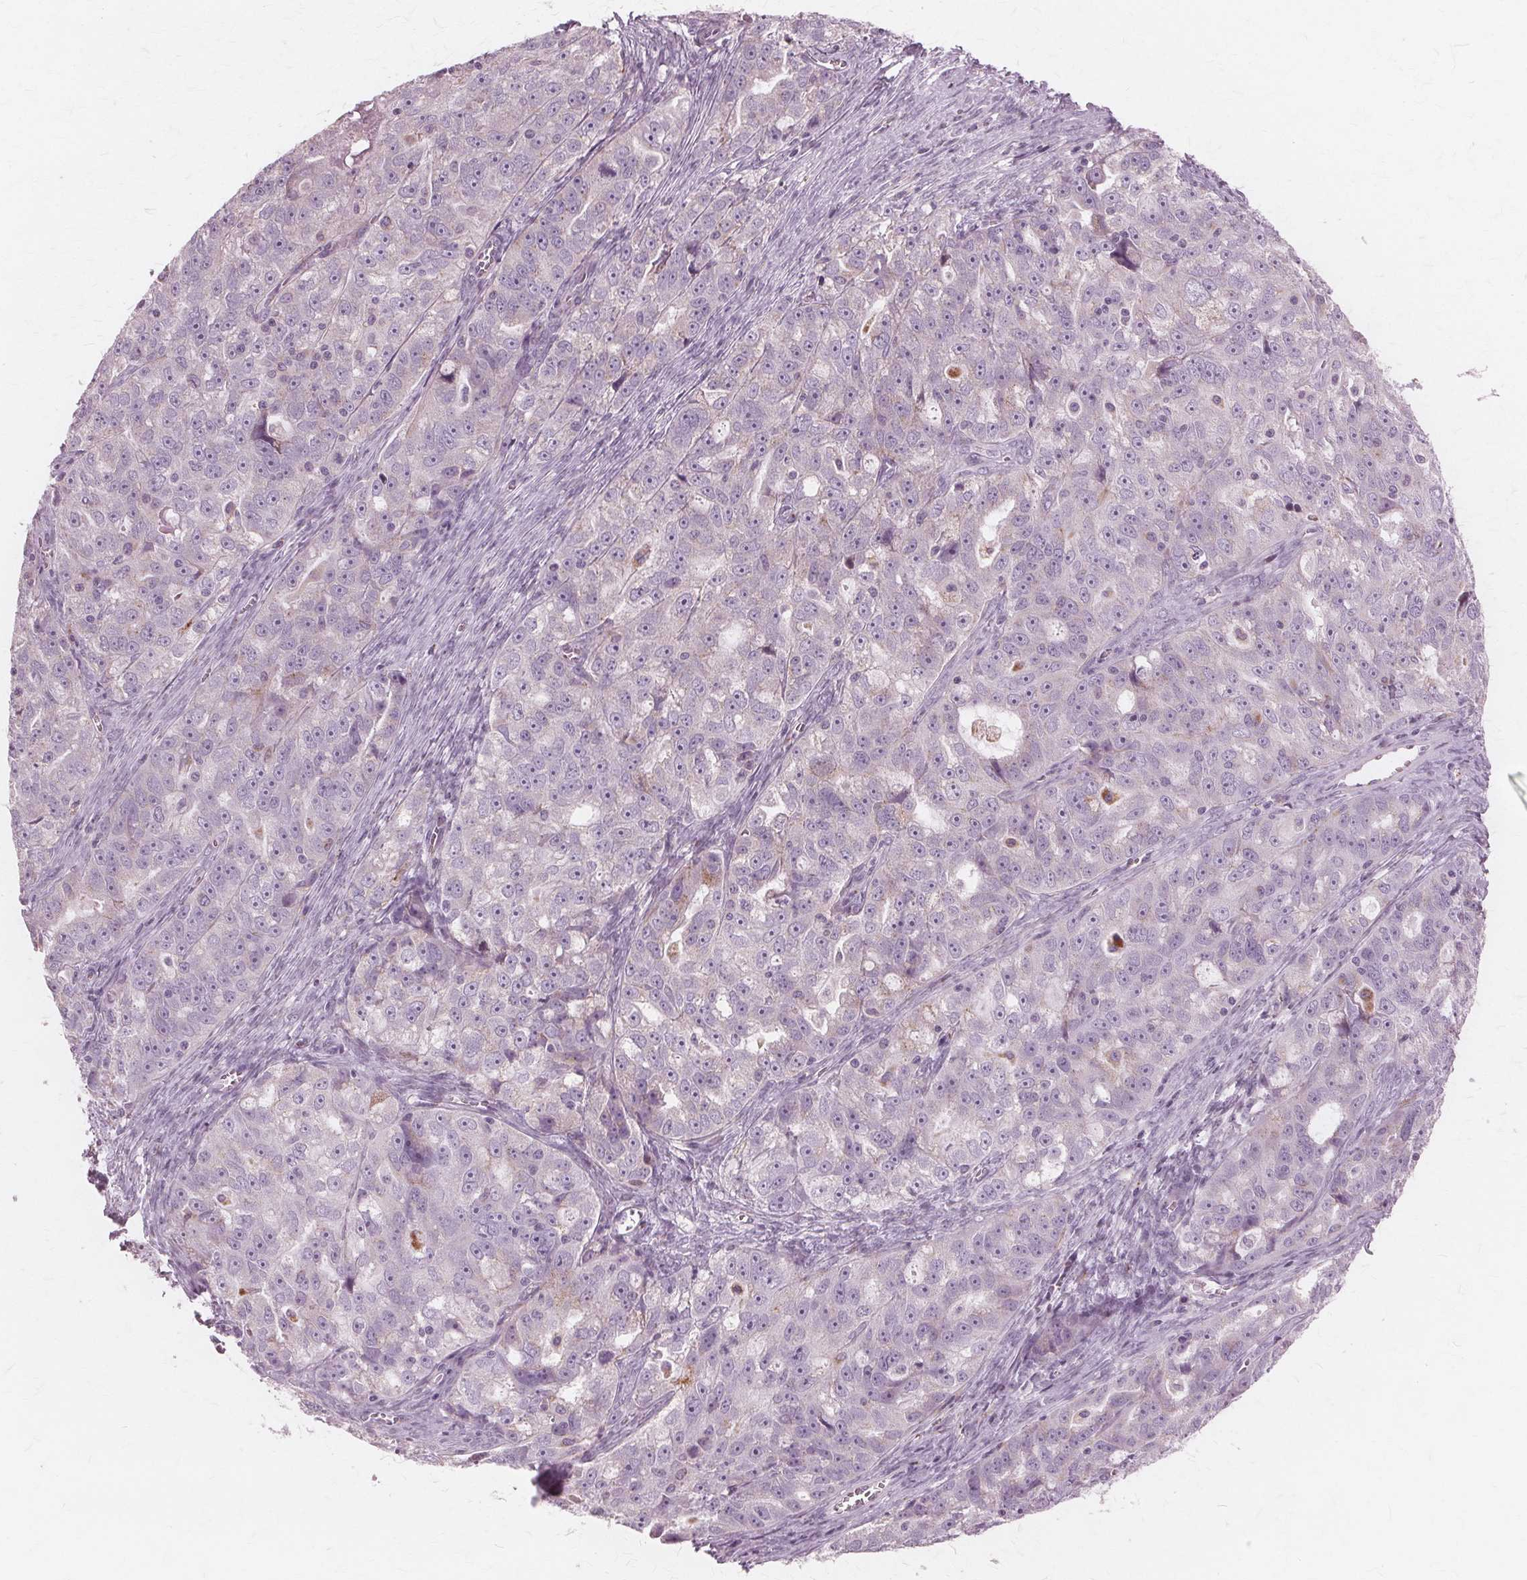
{"staining": {"intensity": "negative", "quantity": "none", "location": "none"}, "tissue": "ovarian cancer", "cell_type": "Tumor cells", "image_type": "cancer", "snomed": [{"axis": "morphology", "description": "Cystadenocarcinoma, serous, NOS"}, {"axis": "topography", "description": "Ovary"}], "caption": "Ovarian serous cystadenocarcinoma stained for a protein using immunohistochemistry (IHC) demonstrates no staining tumor cells.", "gene": "DNASE2", "patient": {"sex": "female", "age": 51}}